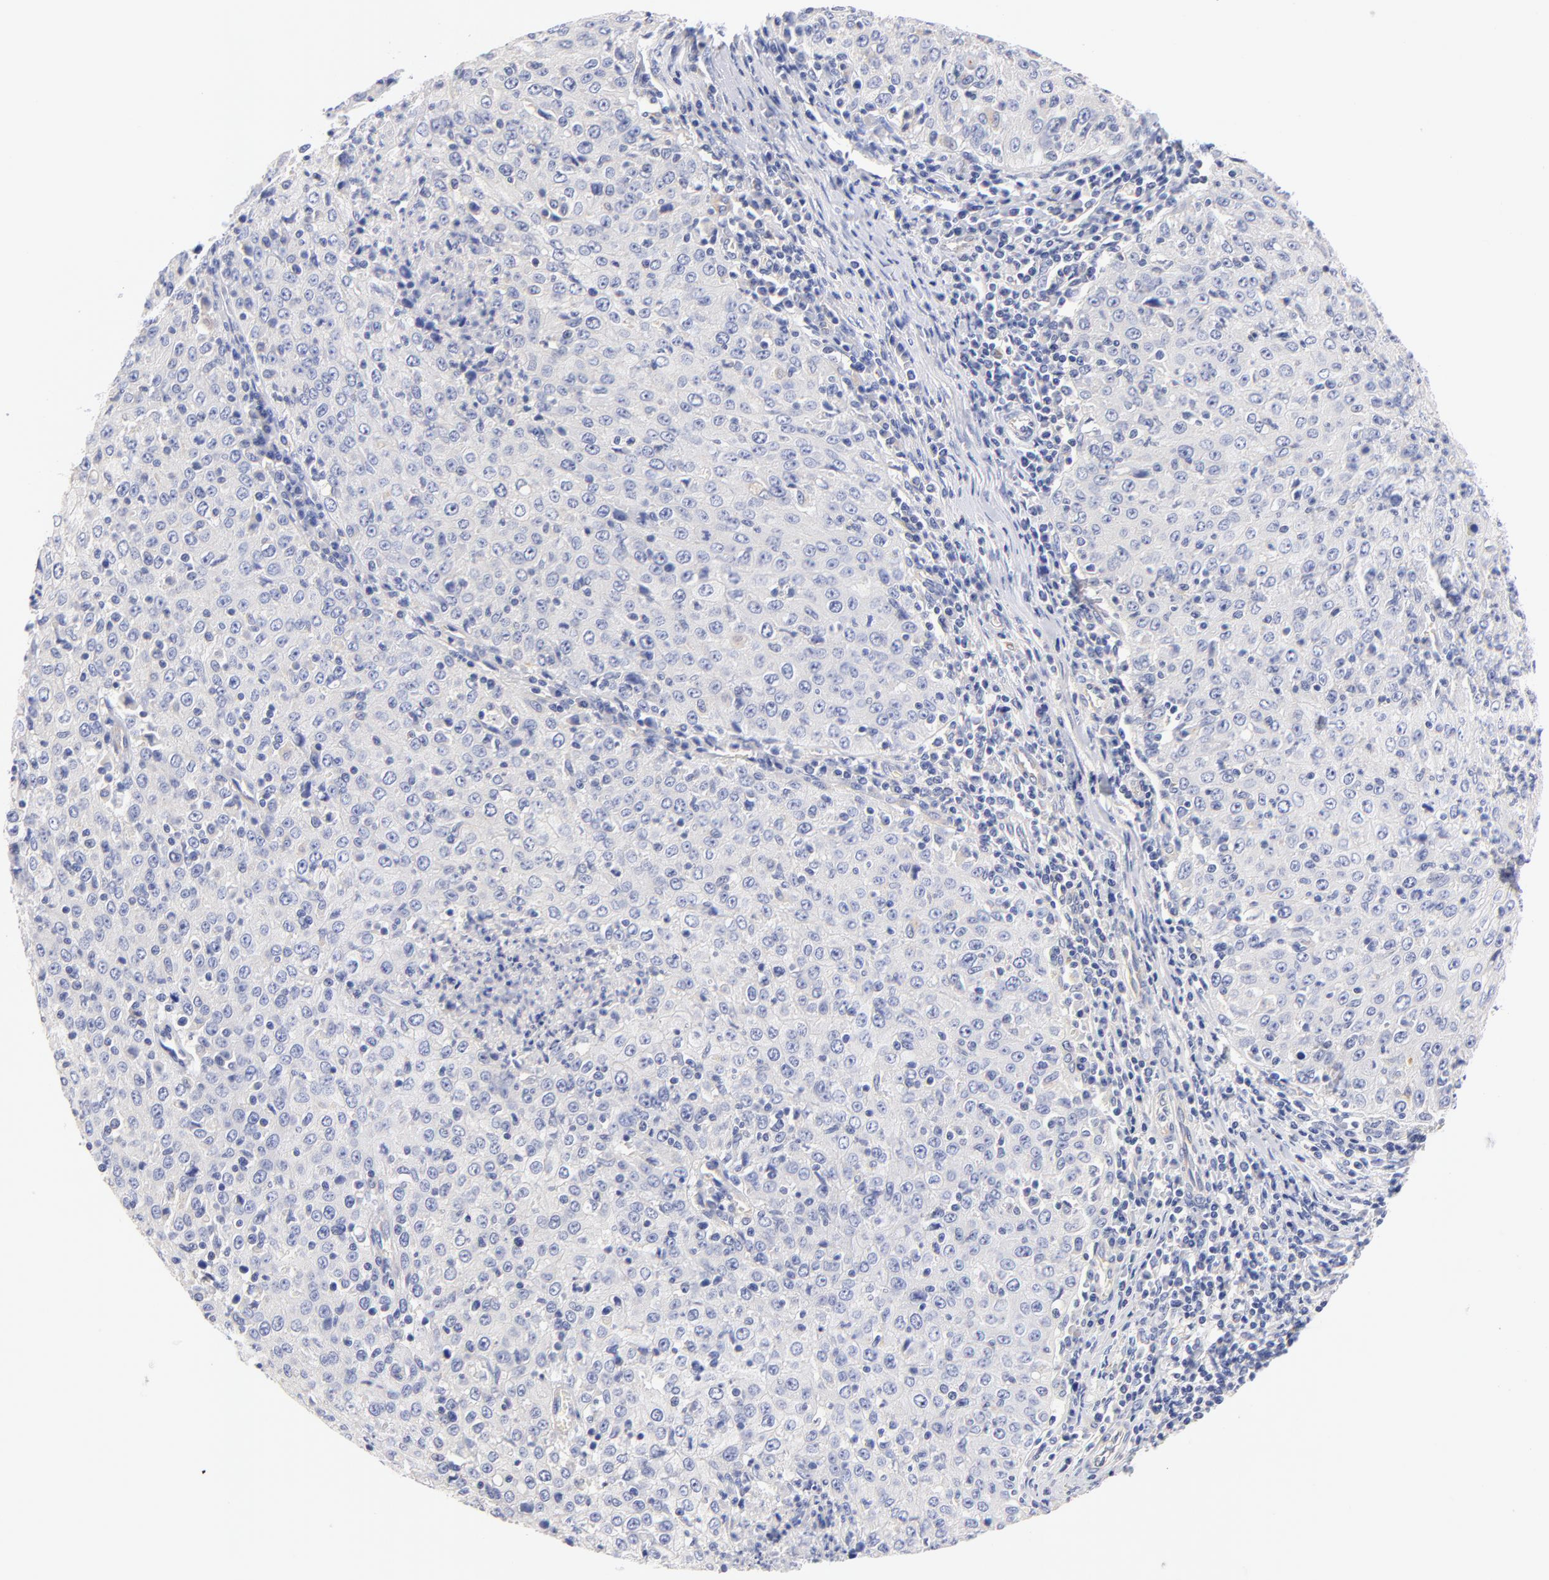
{"staining": {"intensity": "negative", "quantity": "none", "location": "none"}, "tissue": "cervical cancer", "cell_type": "Tumor cells", "image_type": "cancer", "snomed": [{"axis": "morphology", "description": "Squamous cell carcinoma, NOS"}, {"axis": "topography", "description": "Cervix"}], "caption": "Immunohistochemistry (IHC) micrograph of squamous cell carcinoma (cervical) stained for a protein (brown), which demonstrates no expression in tumor cells.", "gene": "HS3ST1", "patient": {"sex": "female", "age": 27}}